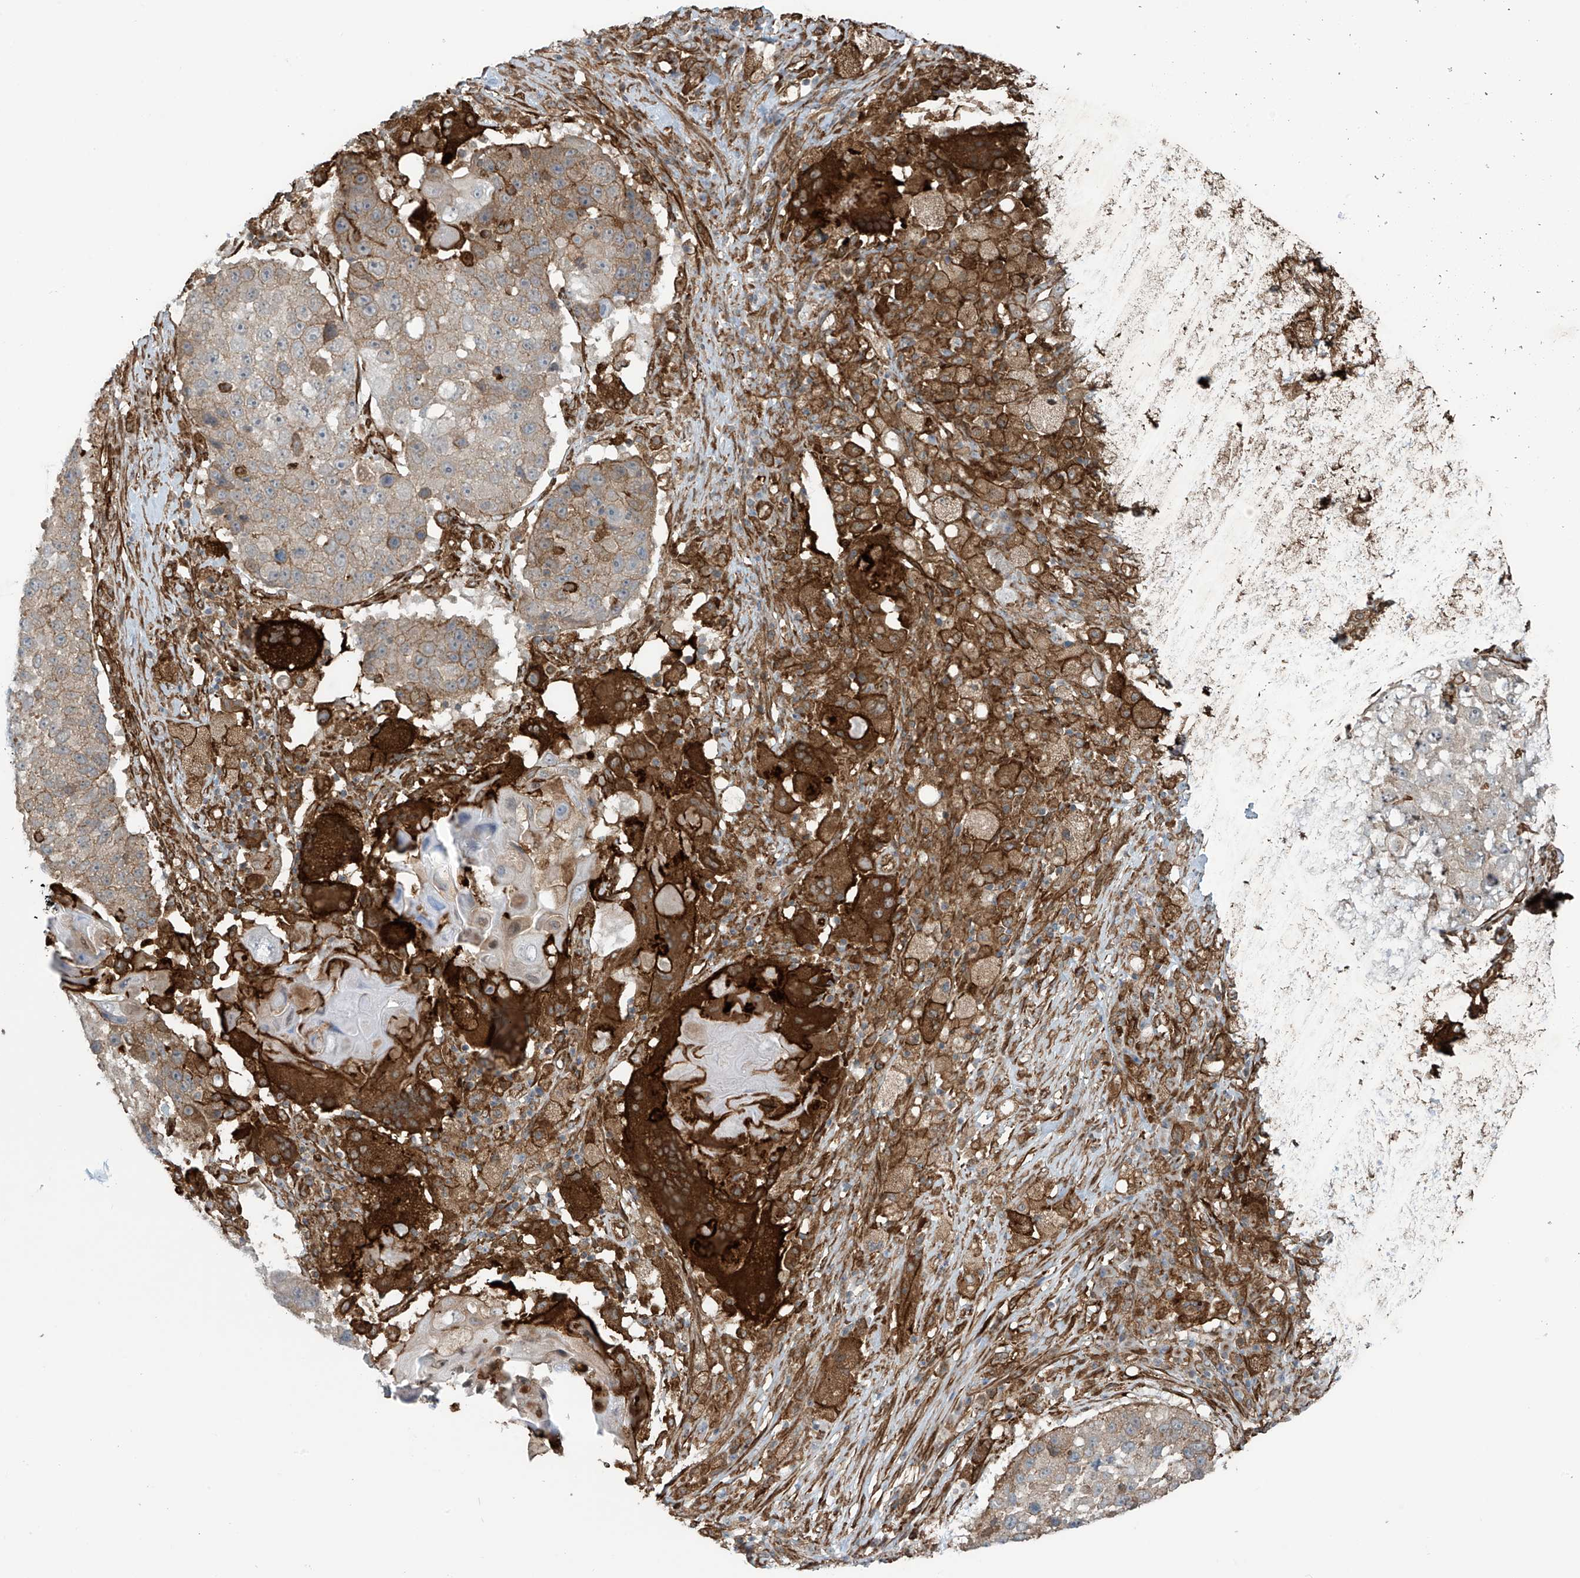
{"staining": {"intensity": "moderate", "quantity": "<25%", "location": "cytoplasmic/membranous"}, "tissue": "lung cancer", "cell_type": "Tumor cells", "image_type": "cancer", "snomed": [{"axis": "morphology", "description": "Squamous cell carcinoma, NOS"}, {"axis": "topography", "description": "Lung"}], "caption": "Lung cancer stained with a protein marker demonstrates moderate staining in tumor cells.", "gene": "SLC9A2", "patient": {"sex": "male", "age": 61}}